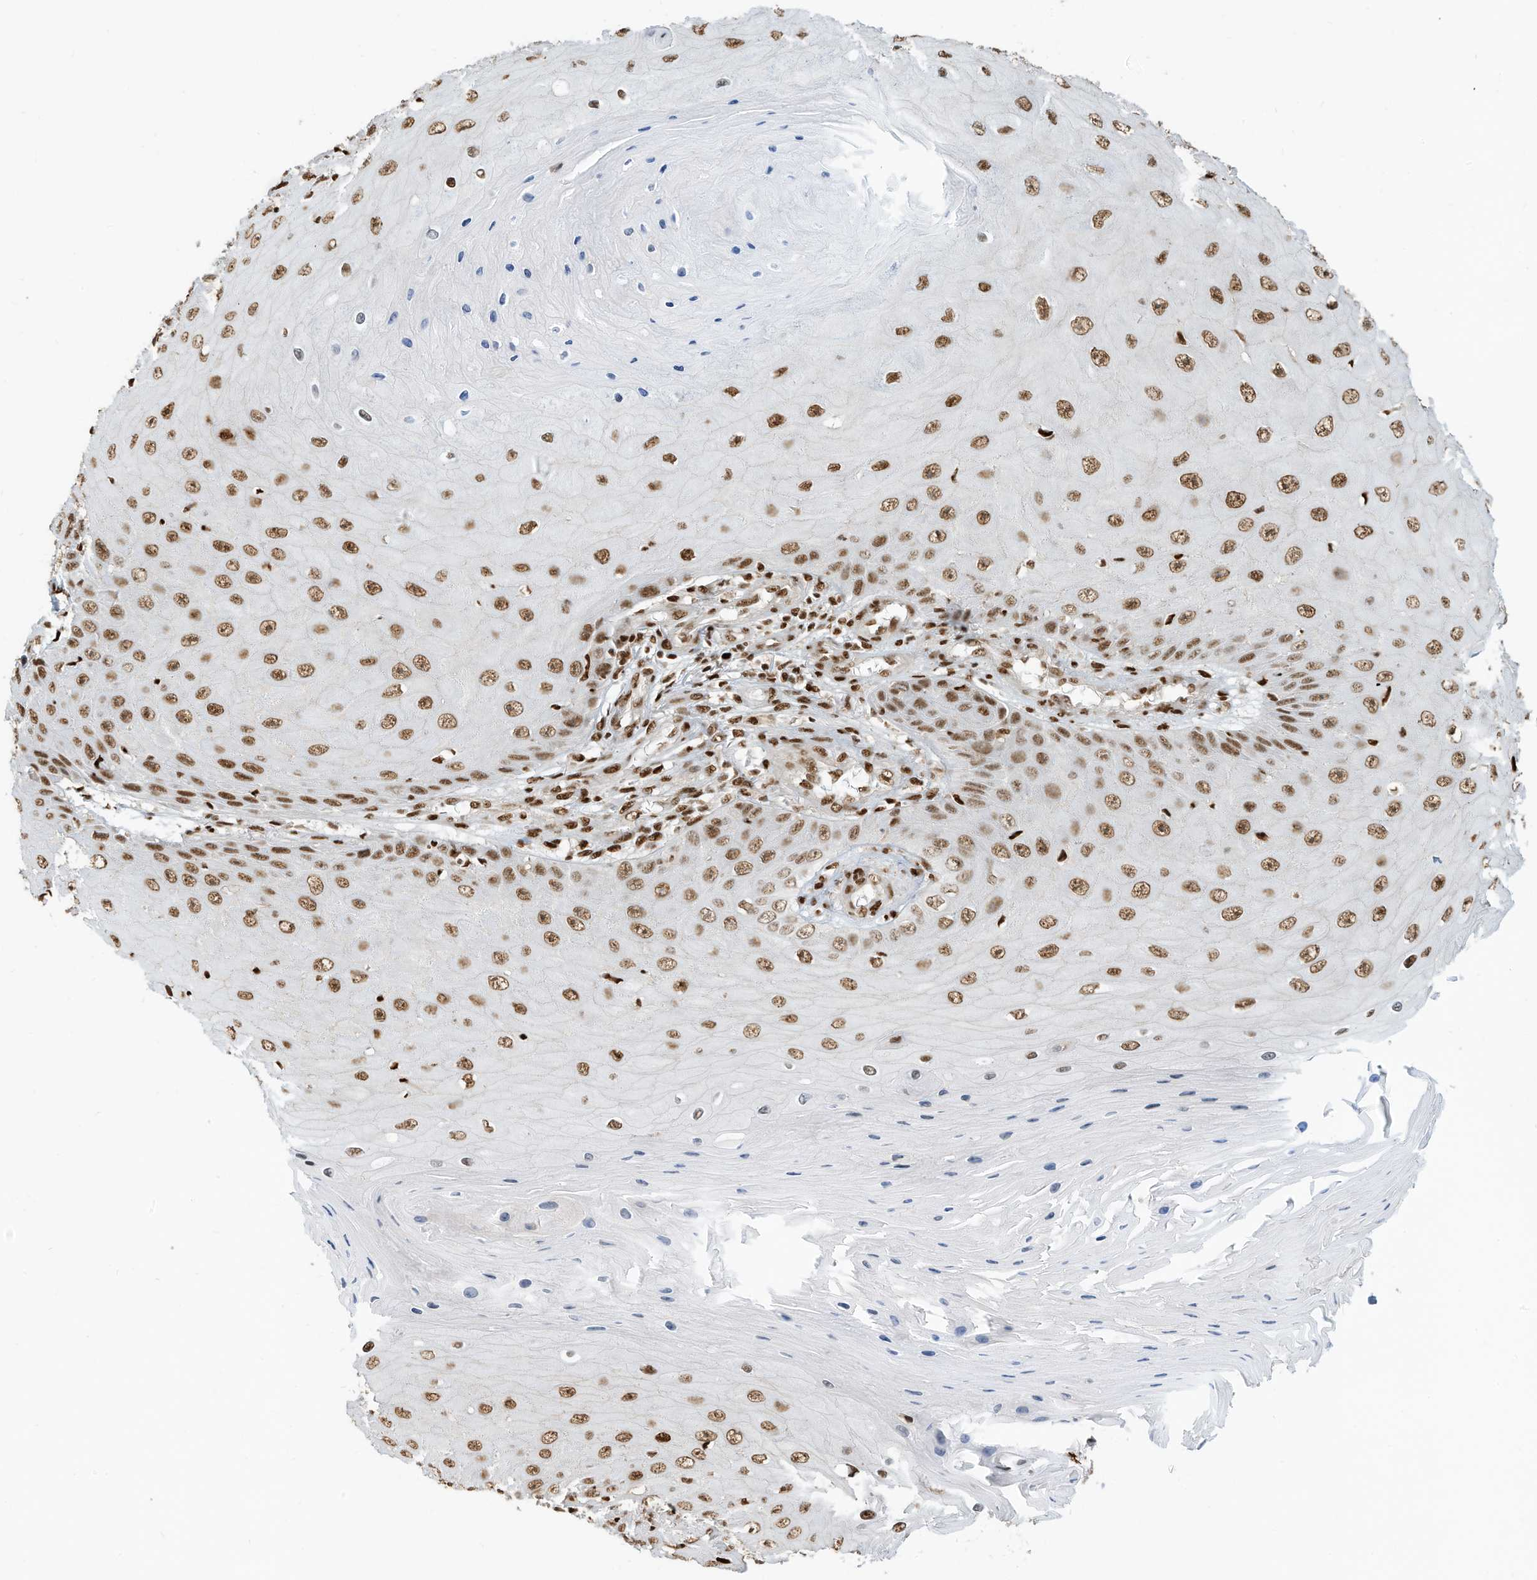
{"staining": {"intensity": "moderate", "quantity": ">75%", "location": "nuclear"}, "tissue": "skin cancer", "cell_type": "Tumor cells", "image_type": "cancer", "snomed": [{"axis": "morphology", "description": "Squamous cell carcinoma, NOS"}, {"axis": "topography", "description": "Skin"}], "caption": "The micrograph exhibits staining of skin cancer, revealing moderate nuclear protein expression (brown color) within tumor cells.", "gene": "SAMD15", "patient": {"sex": "female", "age": 73}}